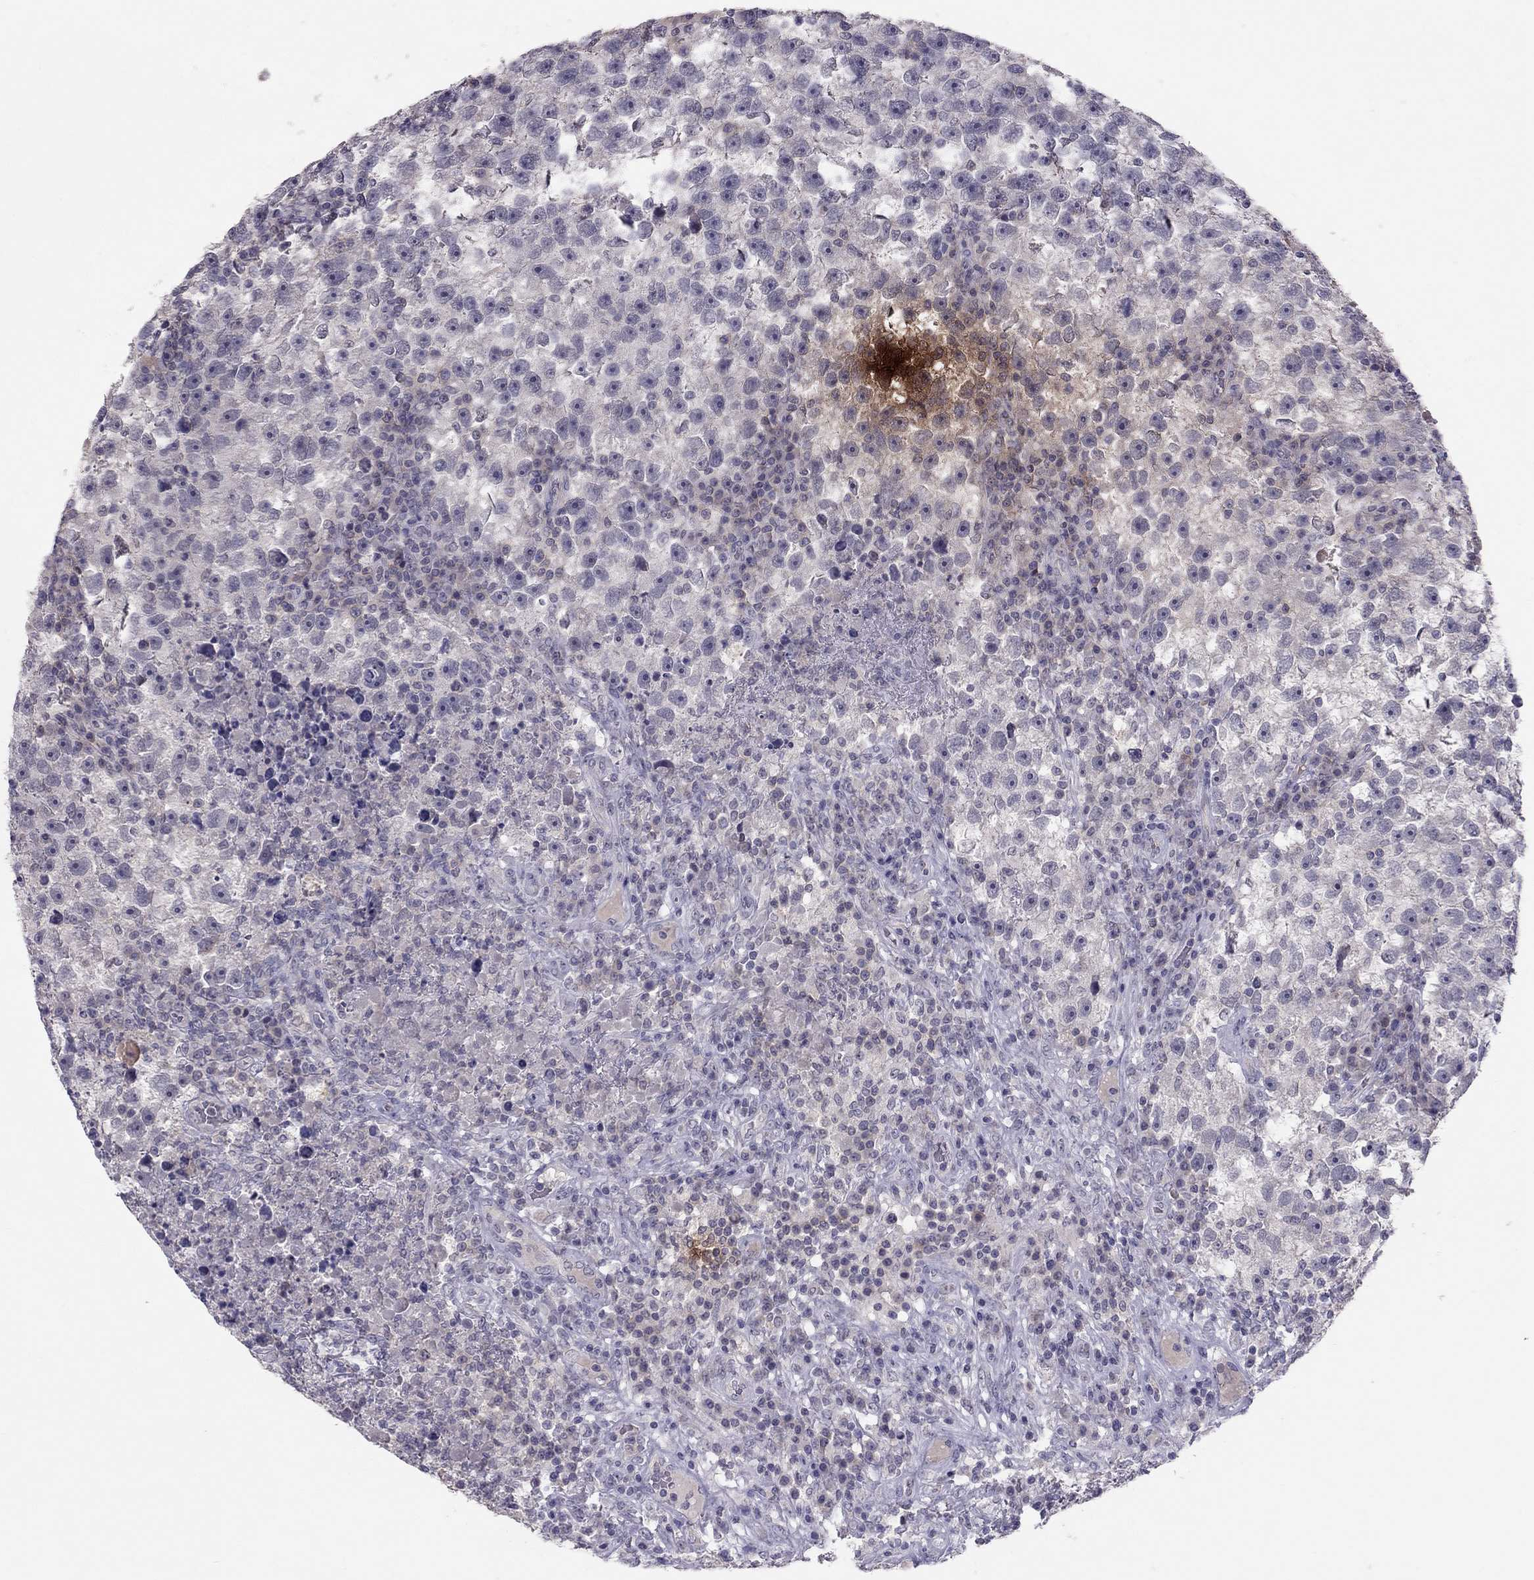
{"staining": {"intensity": "negative", "quantity": "none", "location": "none"}, "tissue": "testis cancer", "cell_type": "Tumor cells", "image_type": "cancer", "snomed": [{"axis": "morphology", "description": "Seminoma, NOS"}, {"axis": "topography", "description": "Testis"}], "caption": "The immunohistochemistry micrograph has no significant positivity in tumor cells of testis cancer tissue. (DAB immunohistochemistry, high magnification).", "gene": "ADORA2A", "patient": {"sex": "male", "age": 47}}